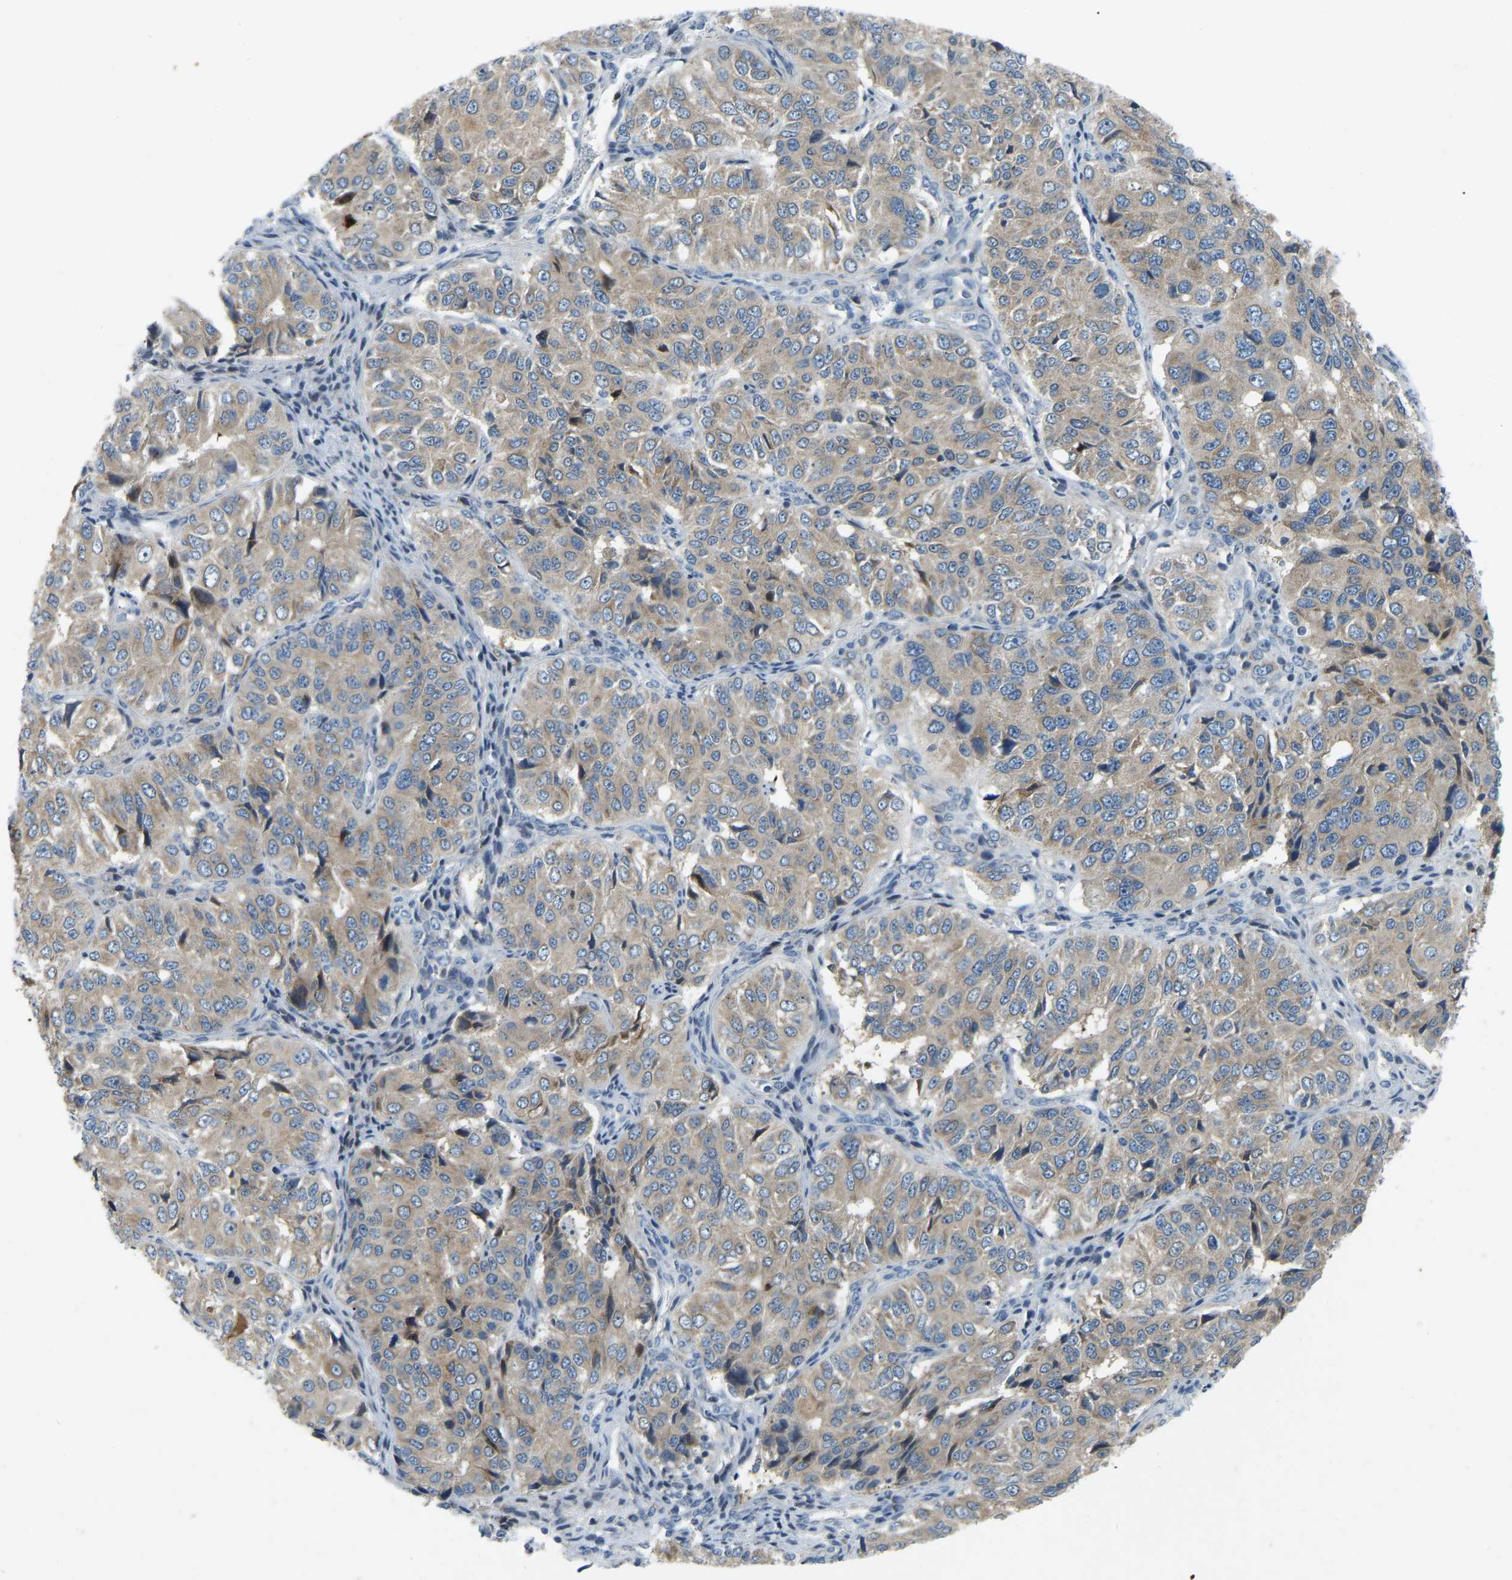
{"staining": {"intensity": "moderate", "quantity": ">75%", "location": "cytoplasmic/membranous"}, "tissue": "ovarian cancer", "cell_type": "Tumor cells", "image_type": "cancer", "snomed": [{"axis": "morphology", "description": "Carcinoma, endometroid"}, {"axis": "topography", "description": "Ovary"}], "caption": "Ovarian endometroid carcinoma was stained to show a protein in brown. There is medium levels of moderate cytoplasmic/membranous staining in approximately >75% of tumor cells. (DAB IHC with brightfield microscopy, high magnification).", "gene": "PARL", "patient": {"sex": "female", "age": 51}}